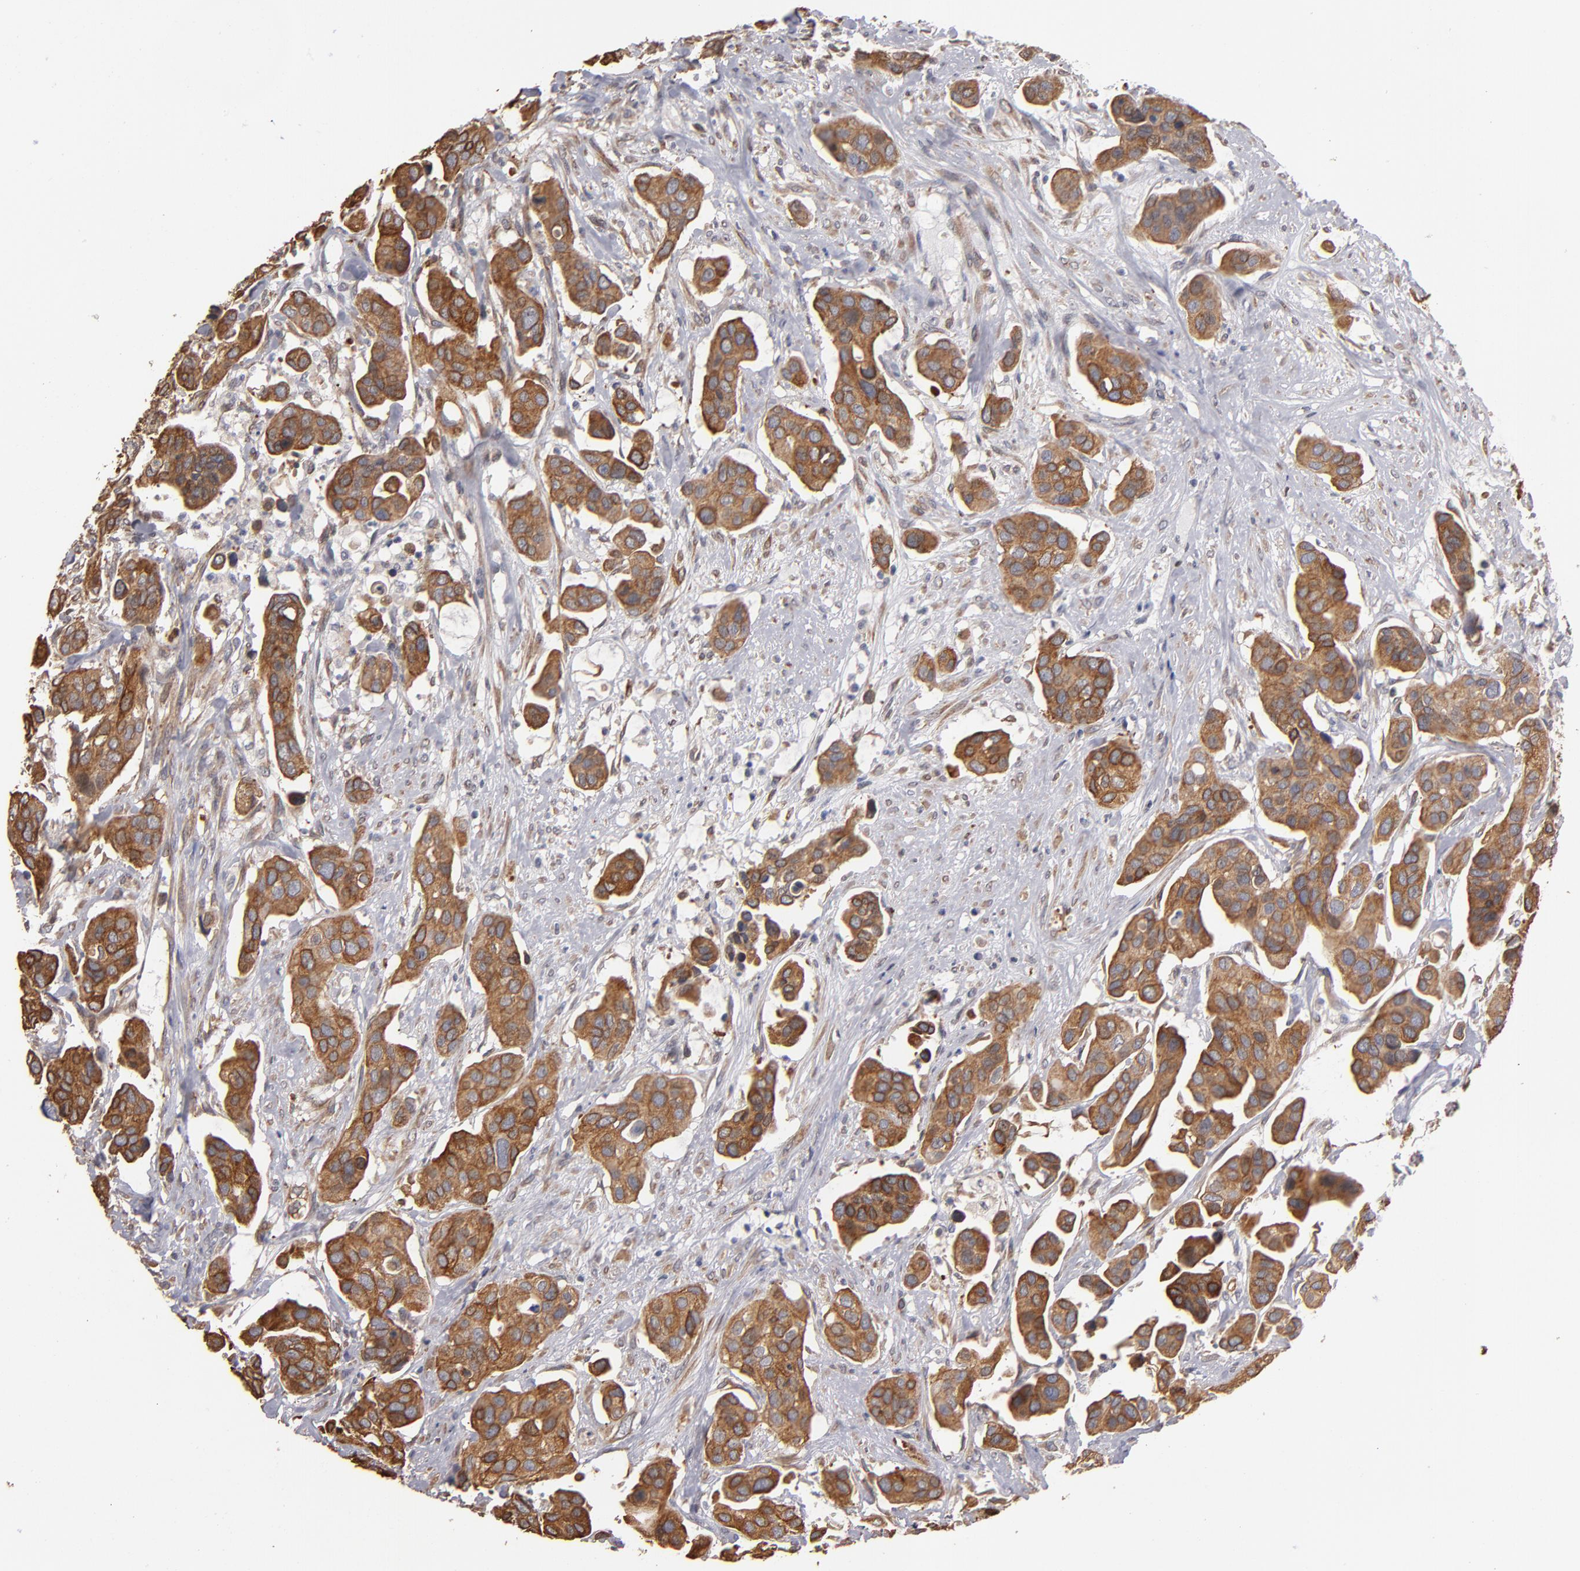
{"staining": {"intensity": "moderate", "quantity": ">75%", "location": "cytoplasmic/membranous"}, "tissue": "urothelial cancer", "cell_type": "Tumor cells", "image_type": "cancer", "snomed": [{"axis": "morphology", "description": "Adenocarcinoma, NOS"}, {"axis": "topography", "description": "Urinary bladder"}], "caption": "Tumor cells exhibit medium levels of moderate cytoplasmic/membranous expression in about >75% of cells in human urothelial cancer.", "gene": "PGRMC1", "patient": {"sex": "male", "age": 61}}